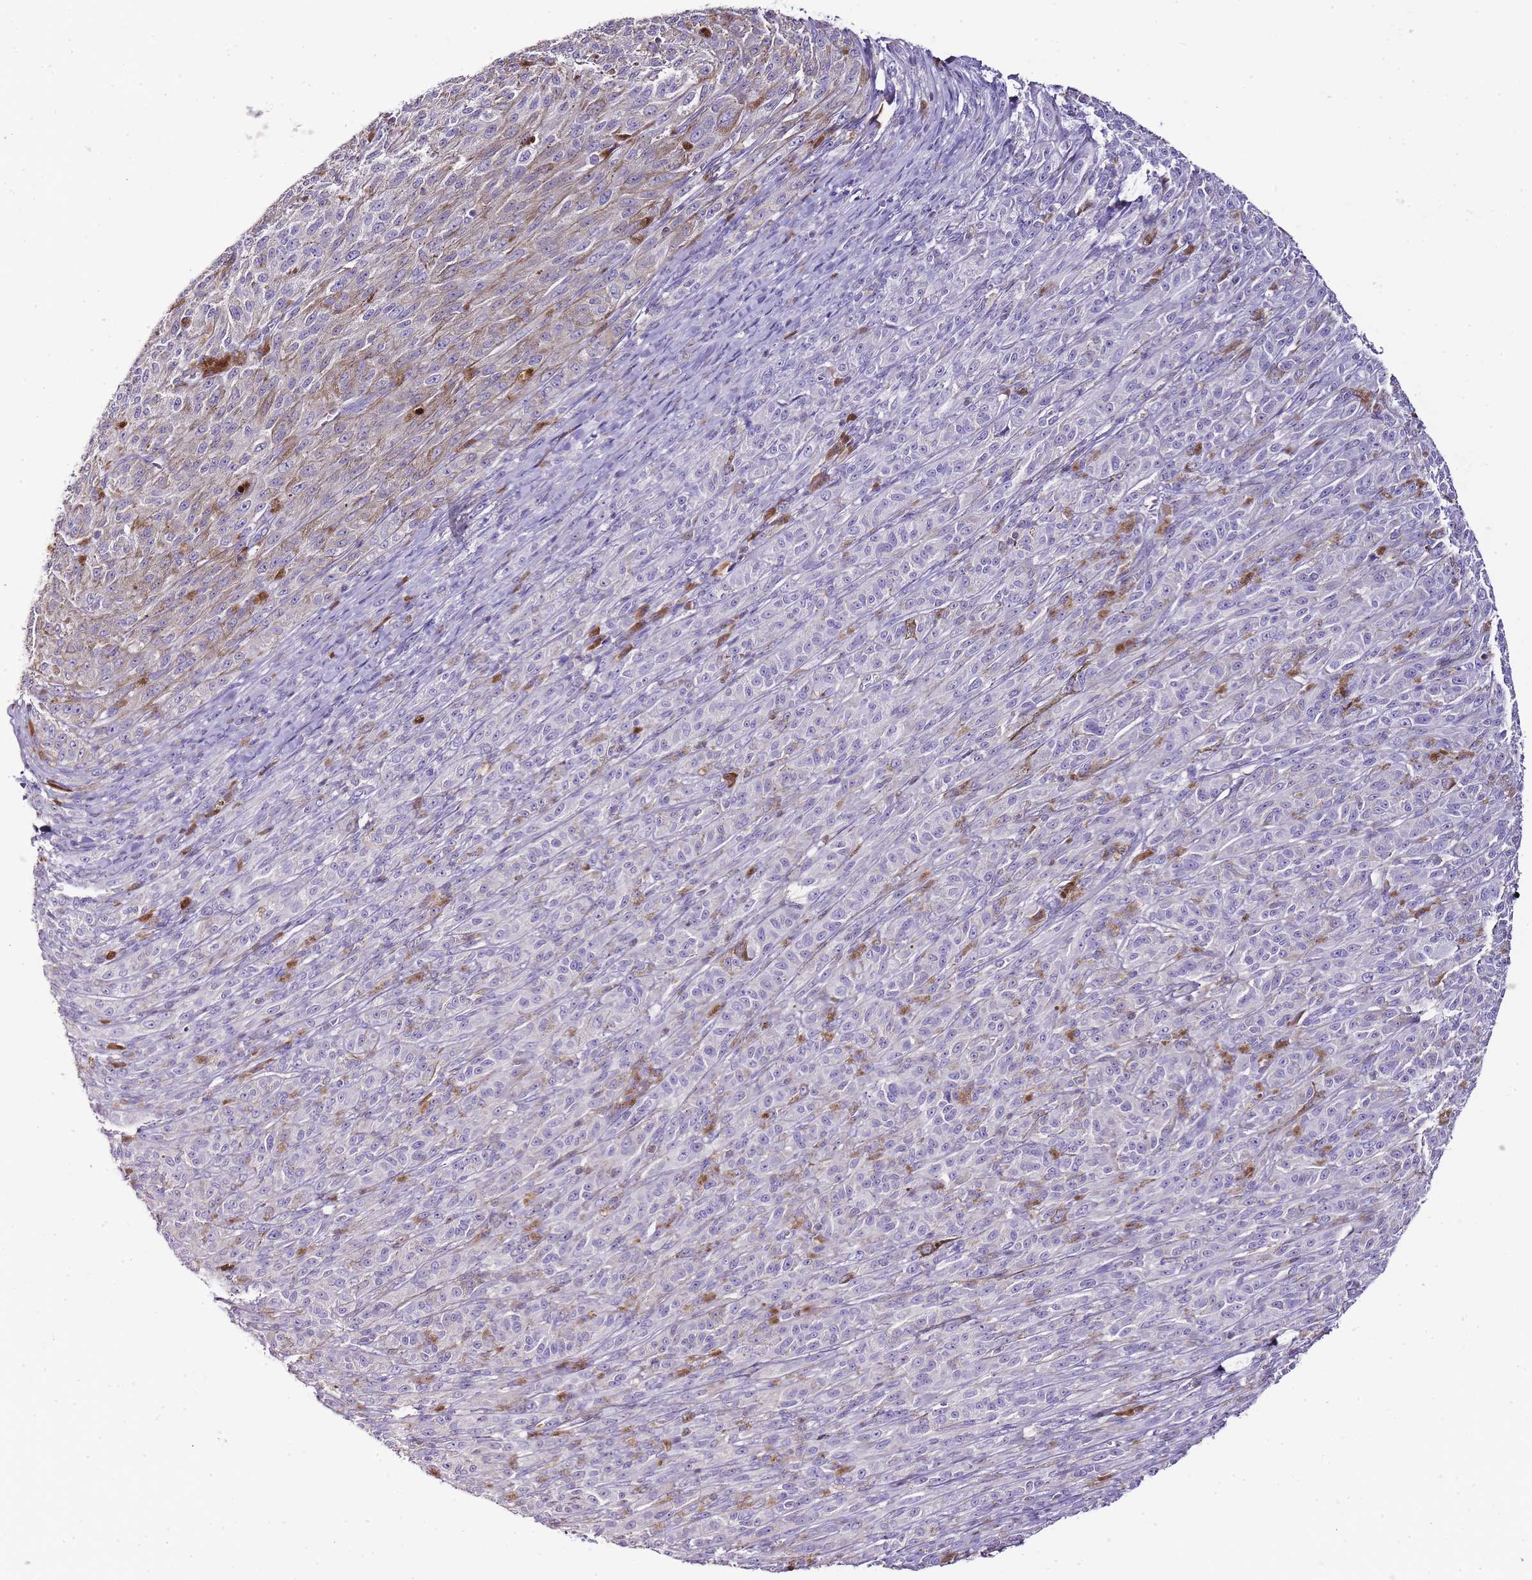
{"staining": {"intensity": "negative", "quantity": "none", "location": "none"}, "tissue": "melanoma", "cell_type": "Tumor cells", "image_type": "cancer", "snomed": [{"axis": "morphology", "description": "Malignant melanoma, NOS"}, {"axis": "topography", "description": "Skin"}], "caption": "An IHC histopathology image of melanoma is shown. There is no staining in tumor cells of melanoma.", "gene": "ZBP1", "patient": {"sex": "female", "age": 52}}